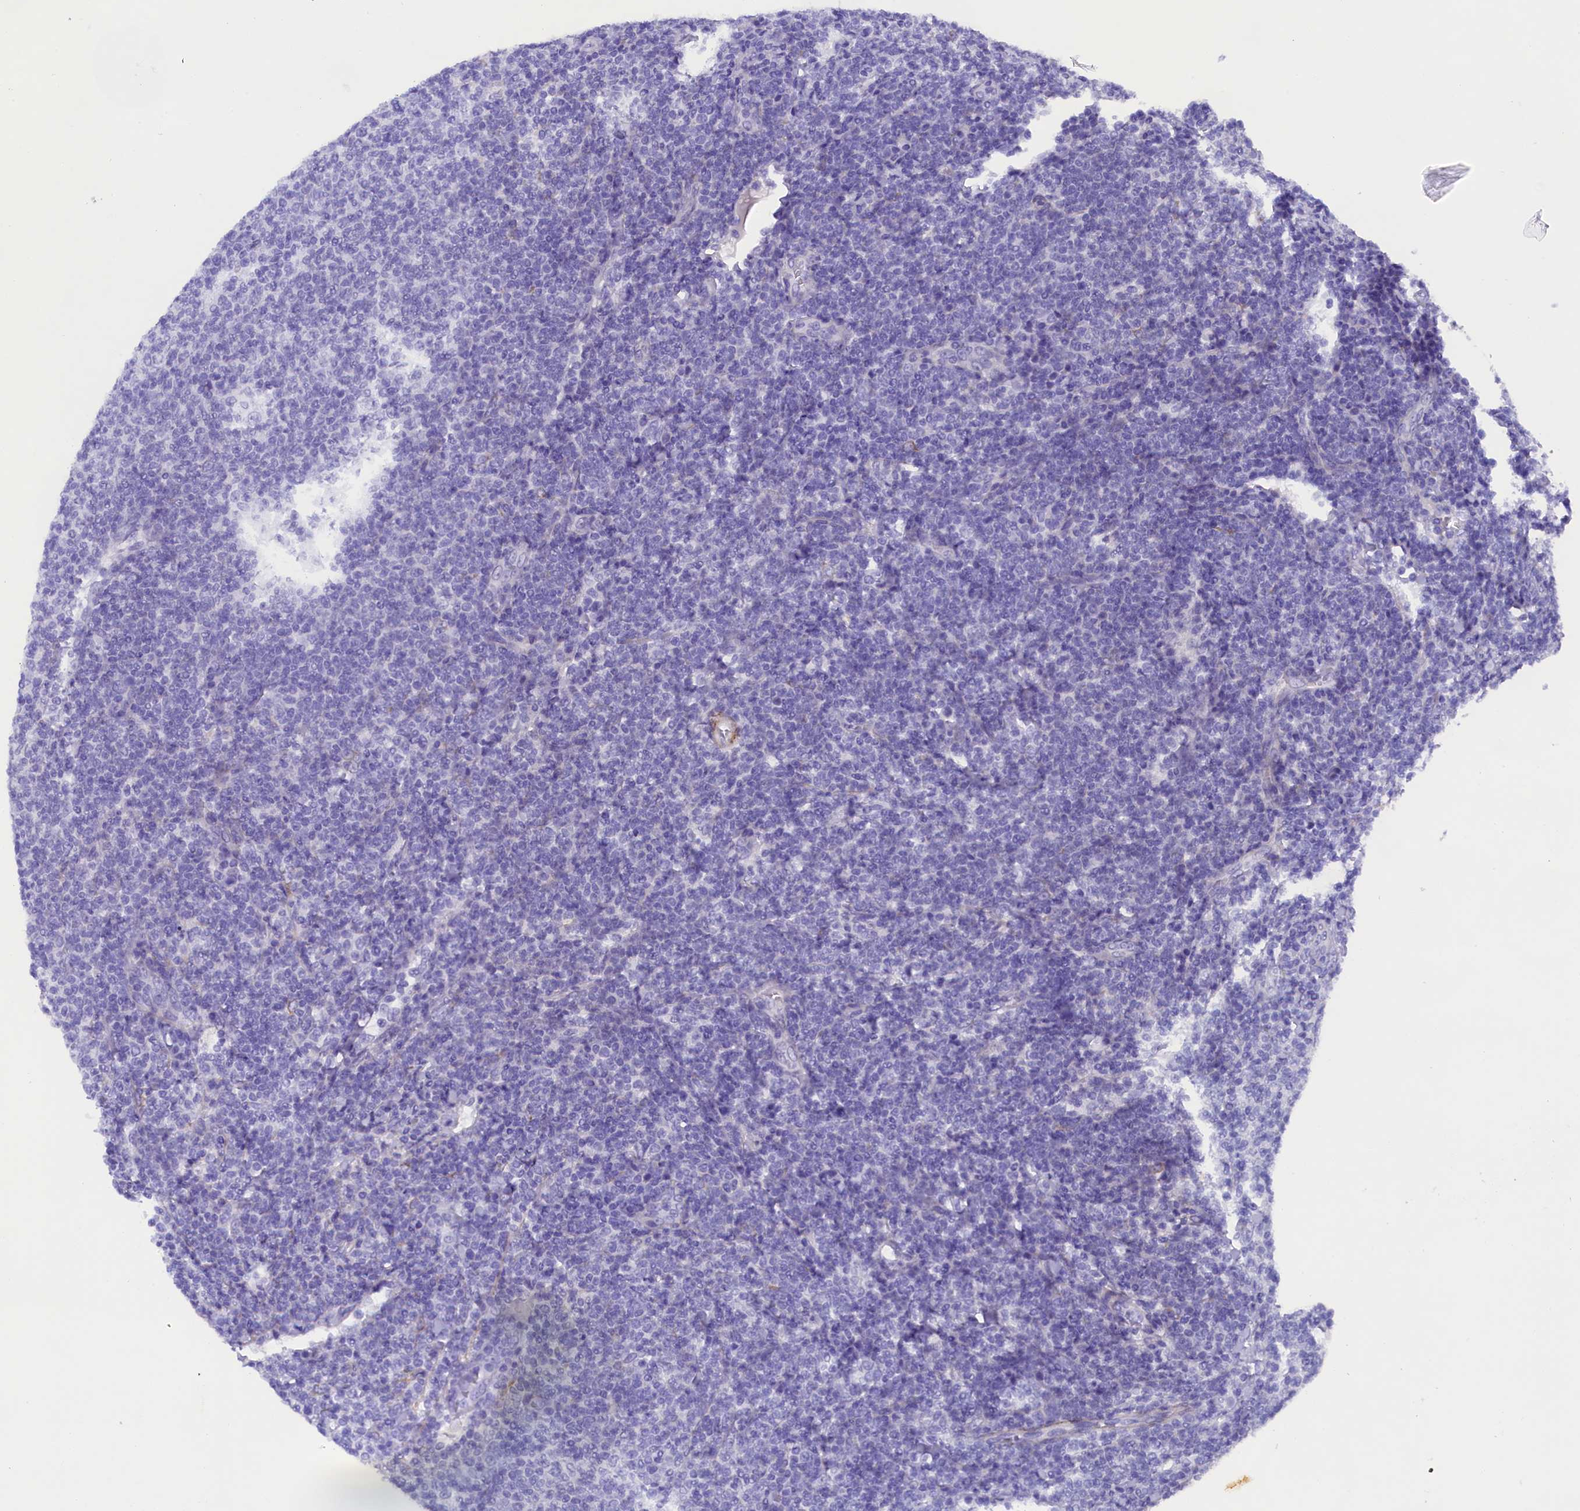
{"staining": {"intensity": "negative", "quantity": "none", "location": "none"}, "tissue": "lymphoma", "cell_type": "Tumor cells", "image_type": "cancer", "snomed": [{"axis": "morphology", "description": "Malignant lymphoma, non-Hodgkin's type, Low grade"}, {"axis": "topography", "description": "Lymph node"}], "caption": "Immunohistochemical staining of human lymphoma displays no significant positivity in tumor cells.", "gene": "SOD3", "patient": {"sex": "male", "age": 66}}